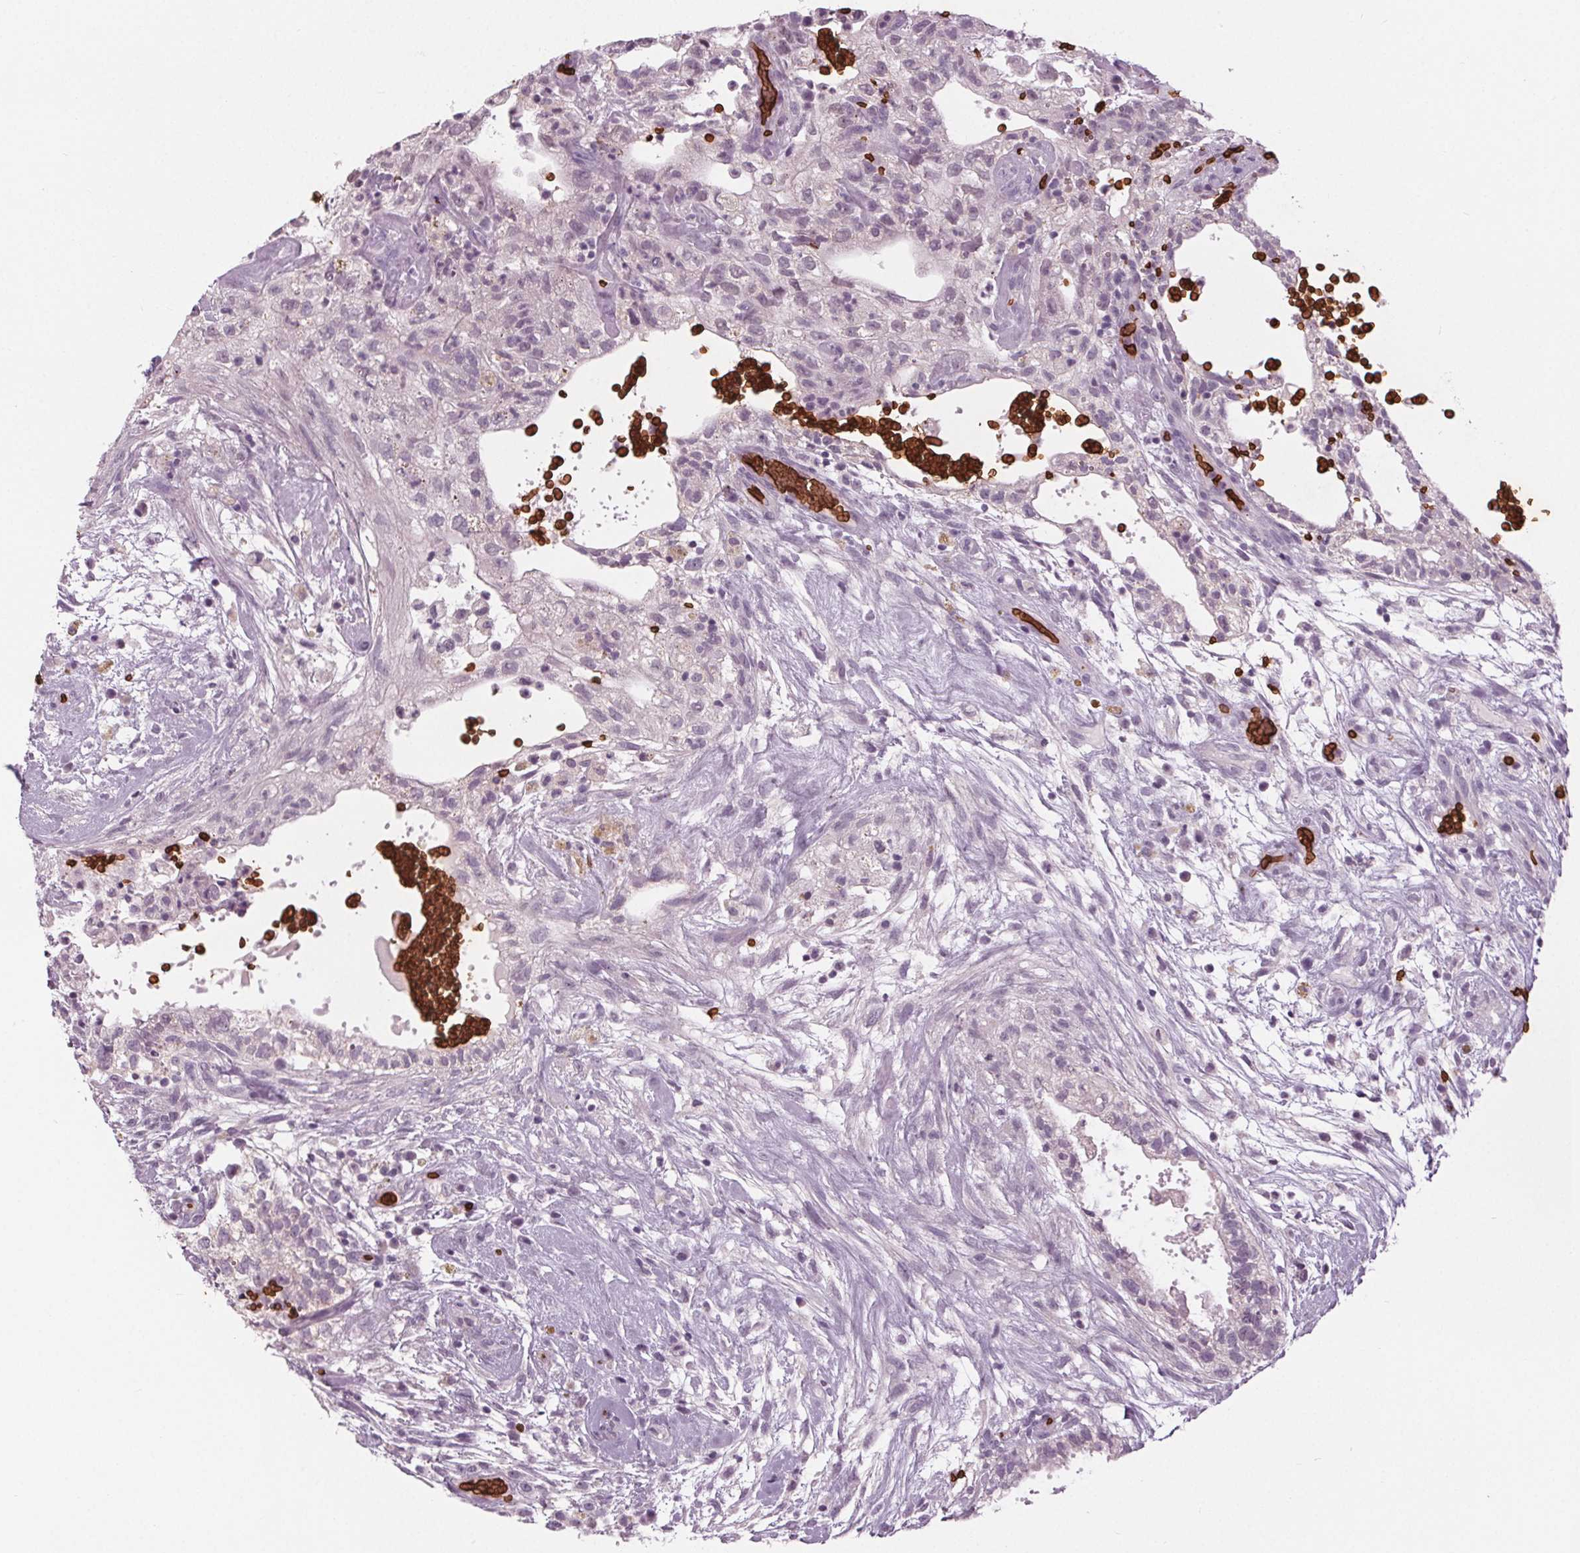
{"staining": {"intensity": "negative", "quantity": "none", "location": "none"}, "tissue": "testis cancer", "cell_type": "Tumor cells", "image_type": "cancer", "snomed": [{"axis": "morphology", "description": "Normal tissue, NOS"}, {"axis": "morphology", "description": "Carcinoma, Embryonal, NOS"}, {"axis": "topography", "description": "Testis"}], "caption": "DAB immunohistochemical staining of testis cancer reveals no significant staining in tumor cells. The staining is performed using DAB (3,3'-diaminobenzidine) brown chromogen with nuclei counter-stained in using hematoxylin.", "gene": "SLC4A1", "patient": {"sex": "male", "age": 32}}